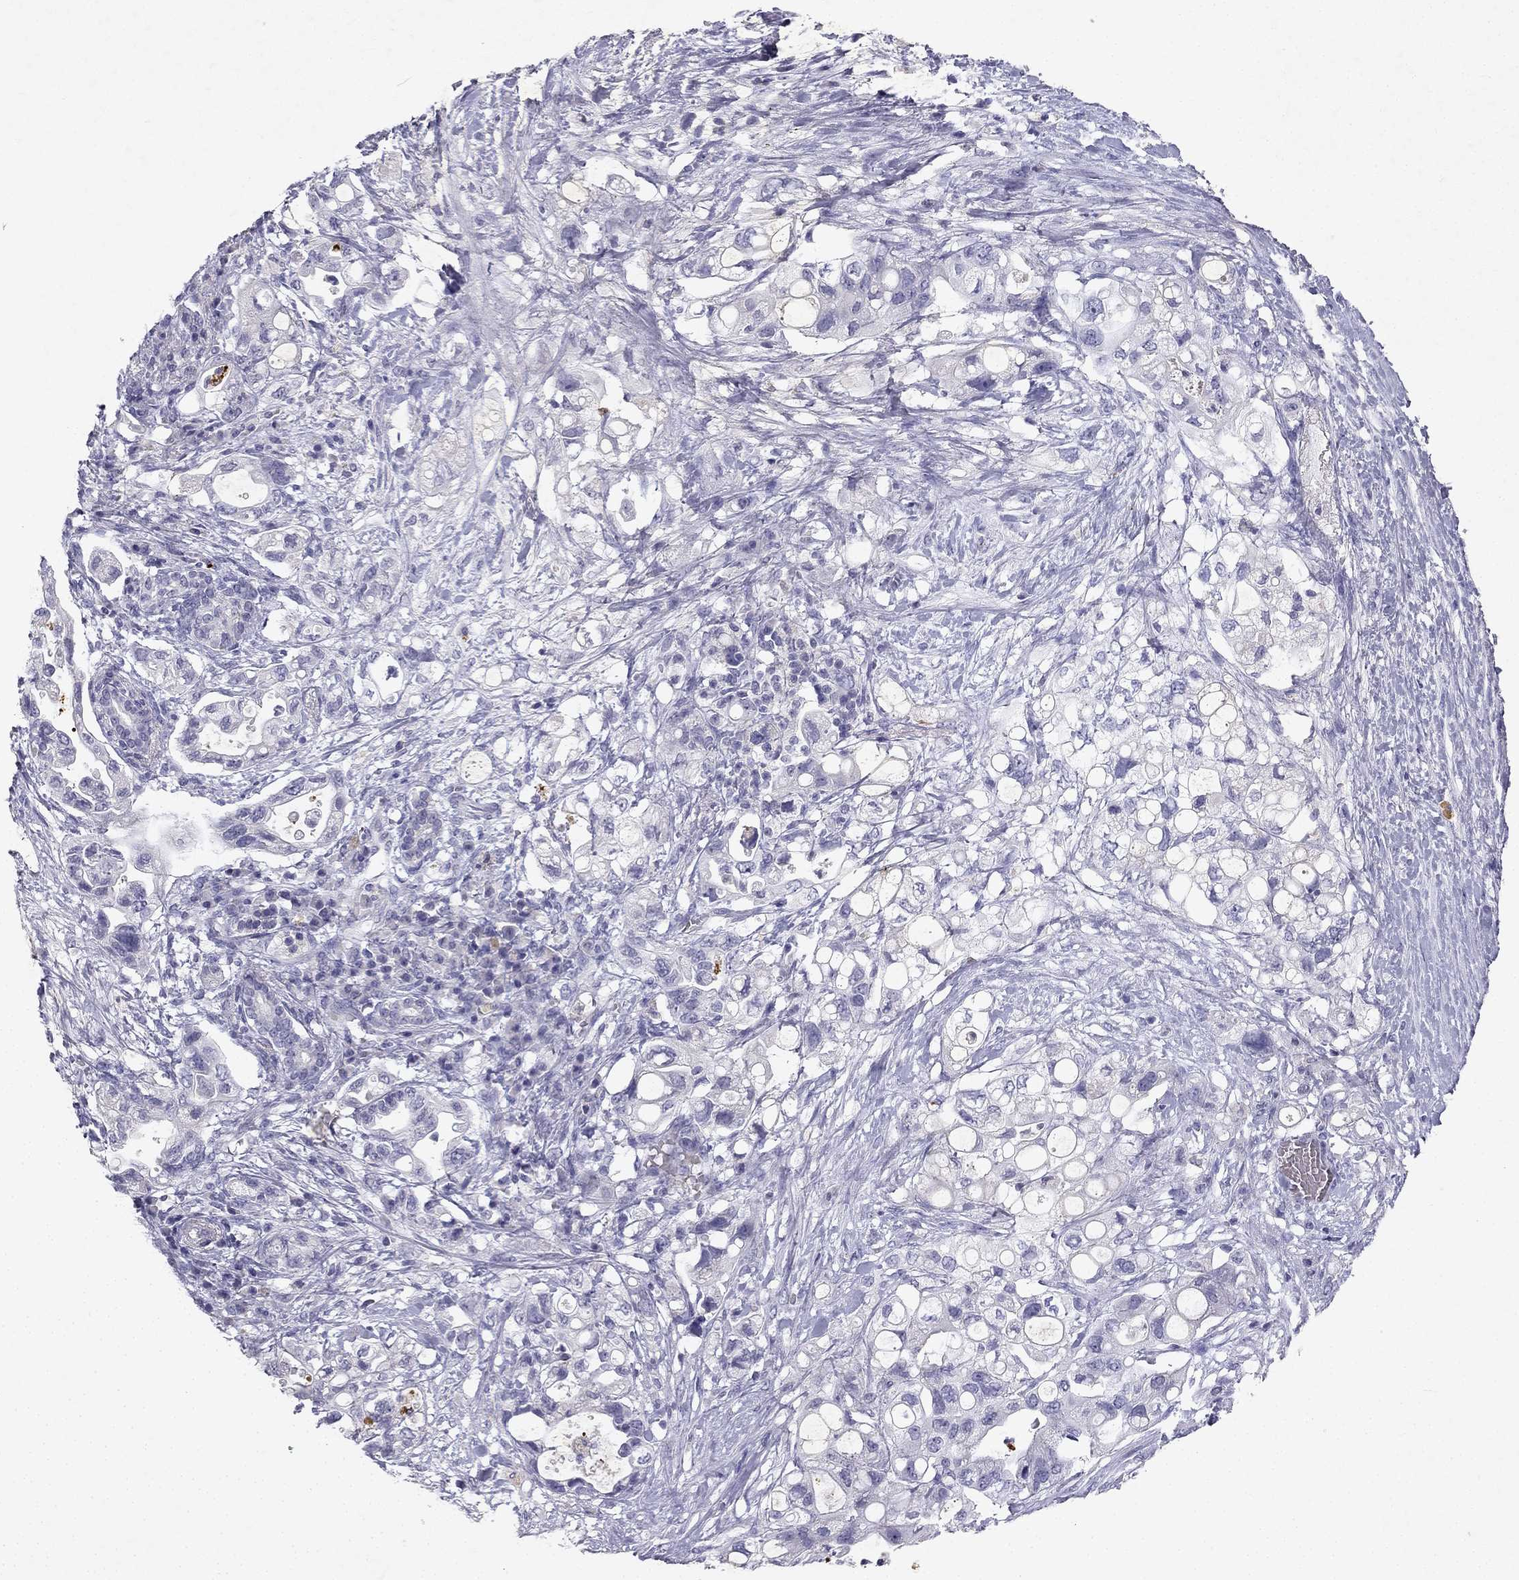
{"staining": {"intensity": "negative", "quantity": "none", "location": "none"}, "tissue": "pancreatic cancer", "cell_type": "Tumor cells", "image_type": "cancer", "snomed": [{"axis": "morphology", "description": "Adenocarcinoma, NOS"}, {"axis": "topography", "description": "Pancreas"}], "caption": "Immunohistochemistry image of pancreatic adenocarcinoma stained for a protein (brown), which demonstrates no staining in tumor cells.", "gene": "SLC6A4", "patient": {"sex": "female", "age": 72}}